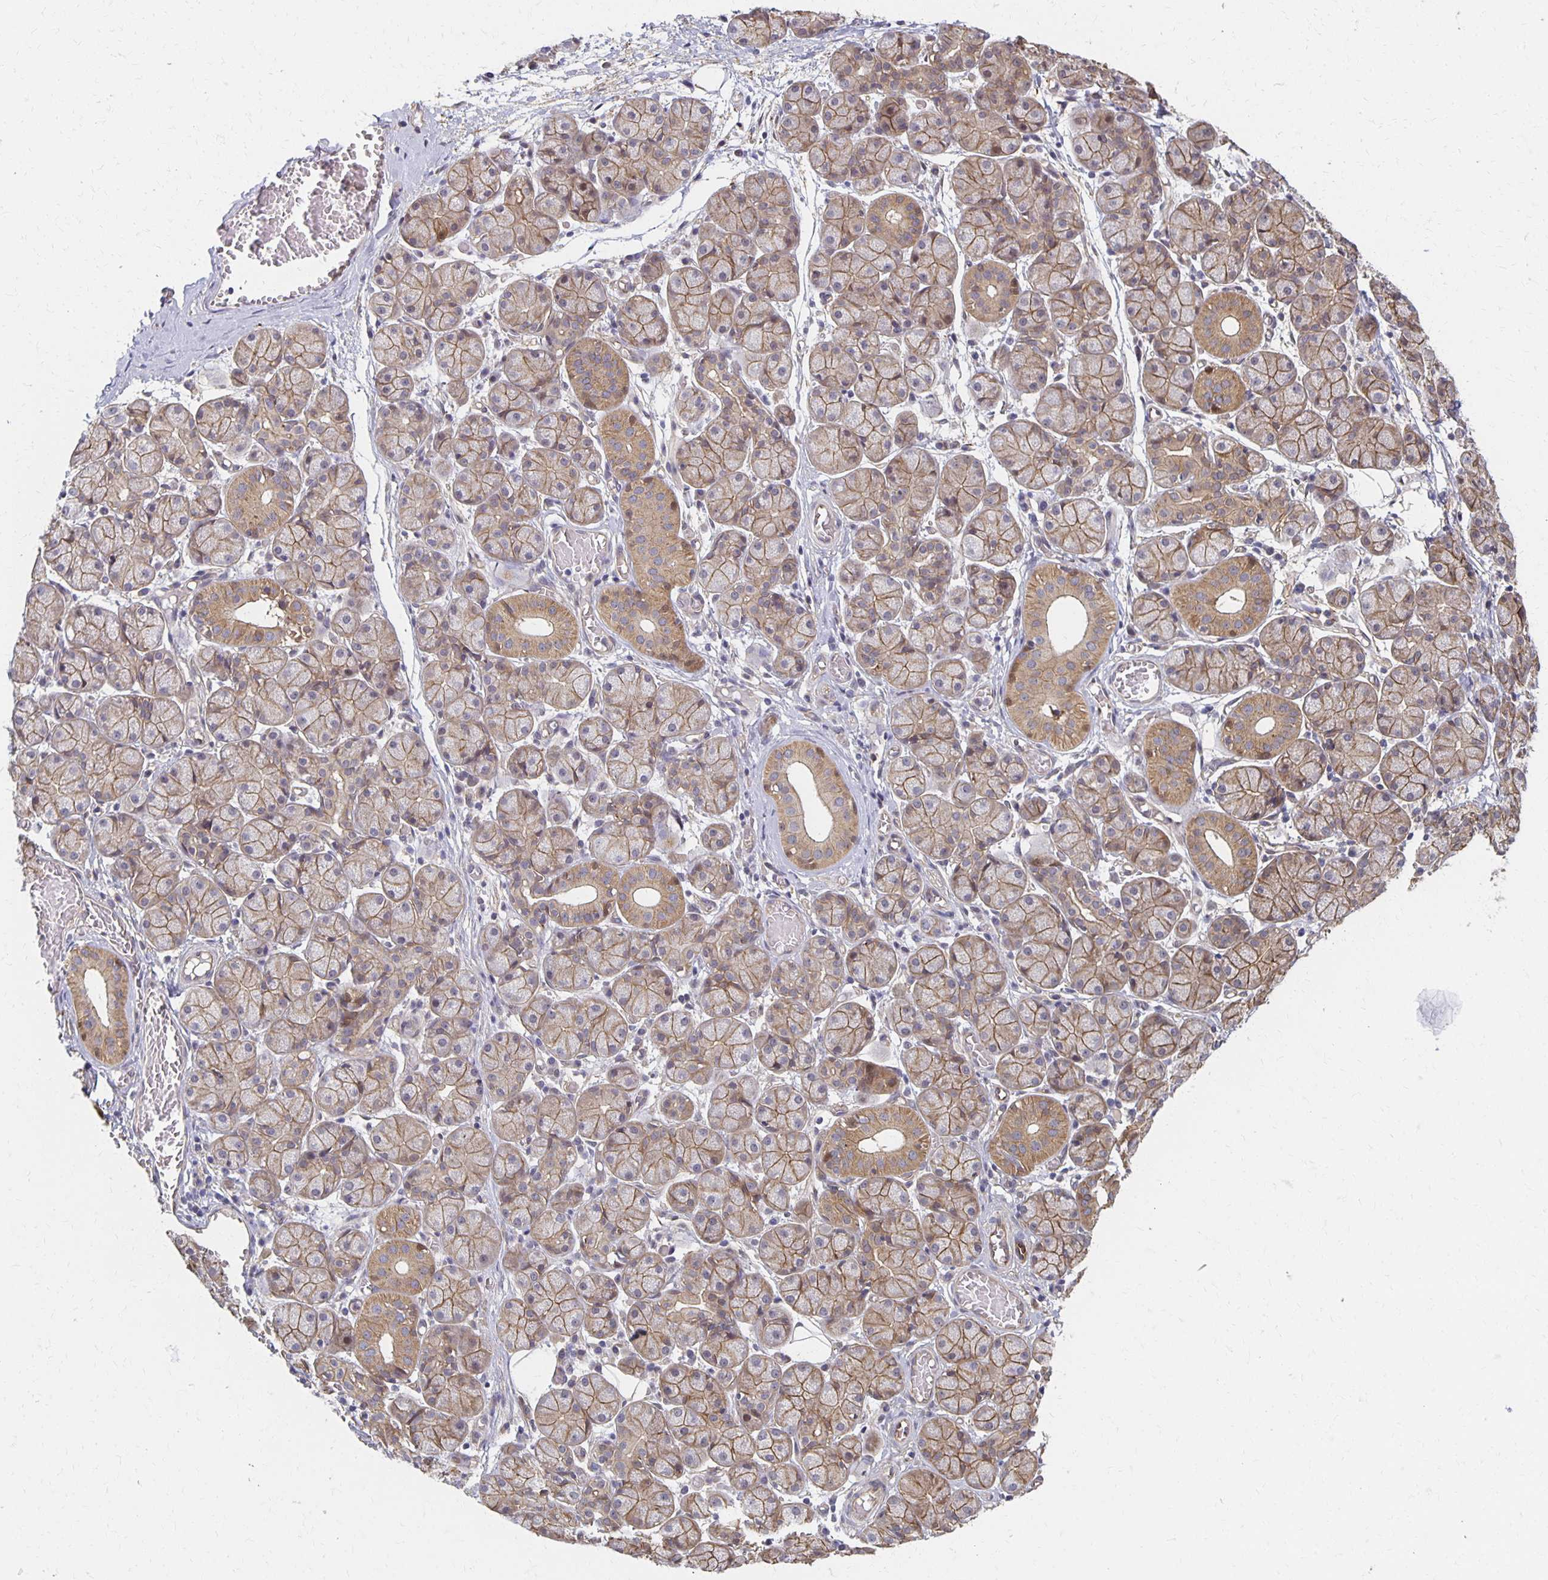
{"staining": {"intensity": "moderate", "quantity": "25%-75%", "location": "cytoplasmic/membranous"}, "tissue": "salivary gland", "cell_type": "Glandular cells", "image_type": "normal", "snomed": [{"axis": "morphology", "description": "Normal tissue, NOS"}, {"axis": "topography", "description": "Salivary gland"}], "caption": "High-magnification brightfield microscopy of benign salivary gland stained with DAB (3,3'-diaminobenzidine) (brown) and counterstained with hematoxylin (blue). glandular cells exhibit moderate cytoplasmic/membranous positivity is seen in approximately25%-75% of cells.", "gene": "SORL1", "patient": {"sex": "female", "age": 24}}